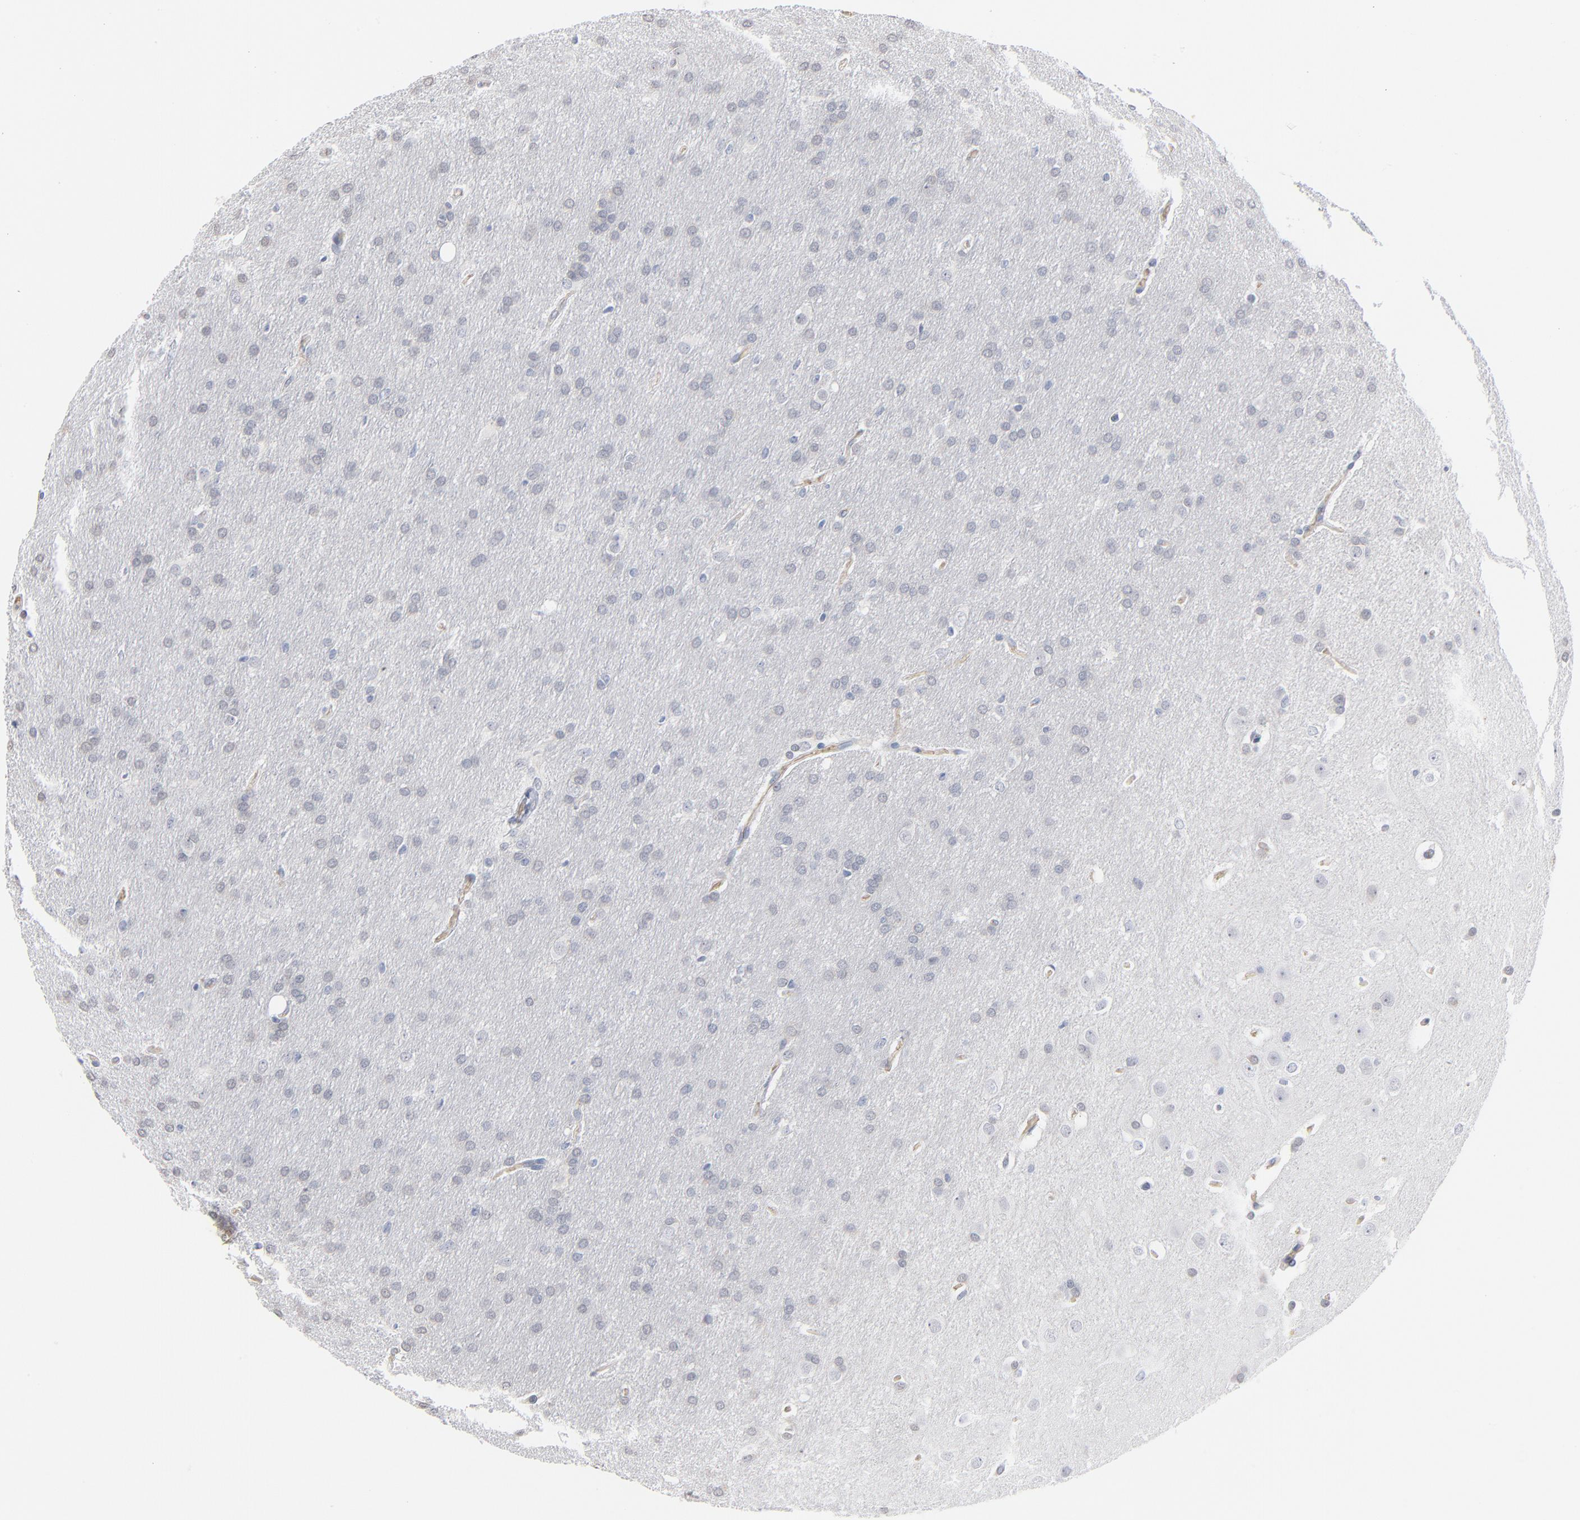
{"staining": {"intensity": "negative", "quantity": "none", "location": "none"}, "tissue": "glioma", "cell_type": "Tumor cells", "image_type": "cancer", "snomed": [{"axis": "morphology", "description": "Glioma, malignant, Low grade"}, {"axis": "topography", "description": "Brain"}], "caption": "Glioma was stained to show a protein in brown. There is no significant positivity in tumor cells.", "gene": "SERPINA4", "patient": {"sex": "female", "age": 32}}